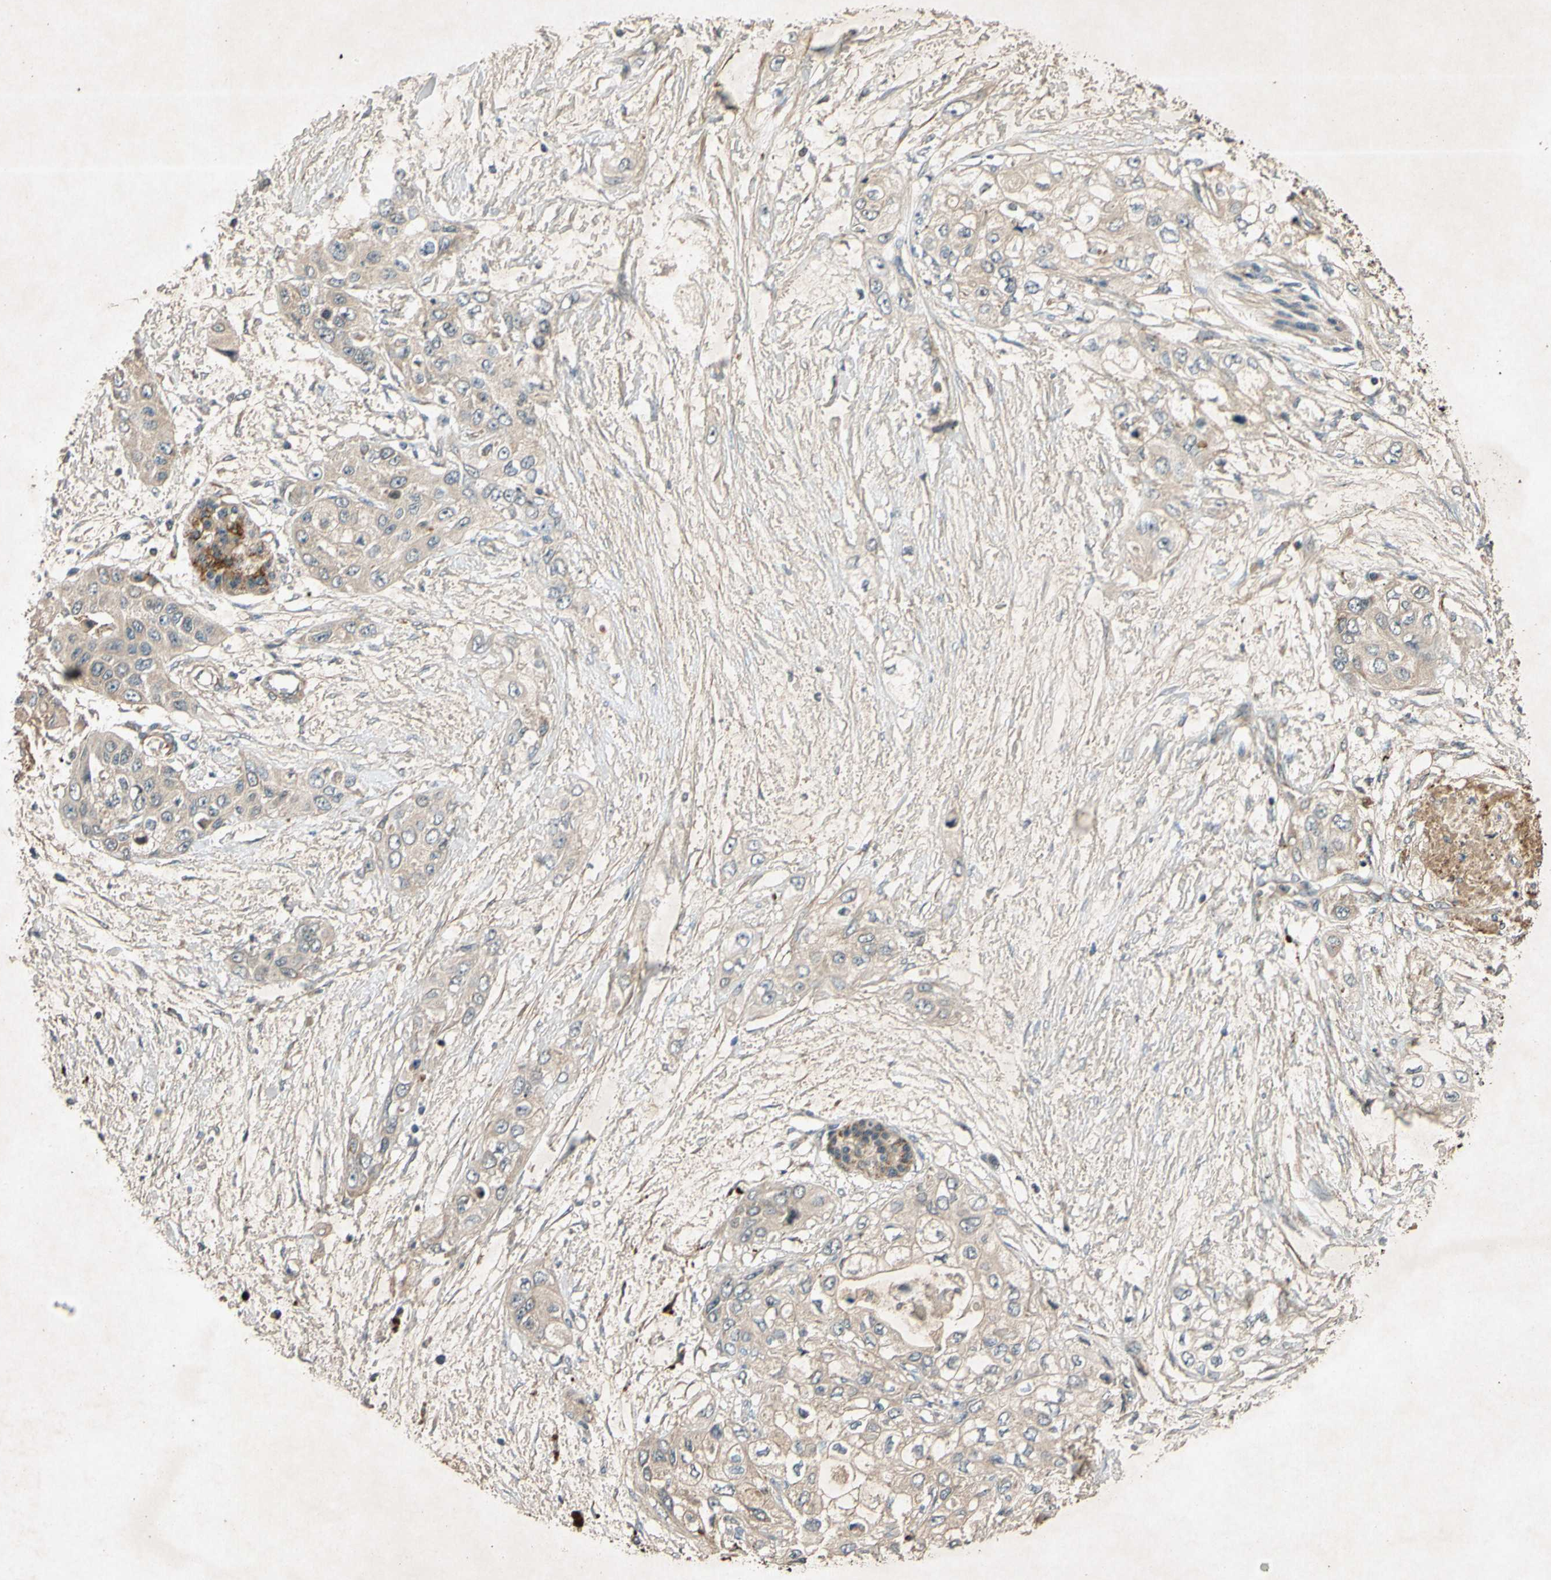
{"staining": {"intensity": "weak", "quantity": ">75%", "location": "cytoplasmic/membranous"}, "tissue": "pancreatic cancer", "cell_type": "Tumor cells", "image_type": "cancer", "snomed": [{"axis": "morphology", "description": "Adenocarcinoma, NOS"}, {"axis": "topography", "description": "Pancreas"}], "caption": "DAB immunohistochemical staining of human pancreatic cancer (adenocarcinoma) exhibits weak cytoplasmic/membranous protein positivity in about >75% of tumor cells.", "gene": "PARD6A", "patient": {"sex": "female", "age": 70}}